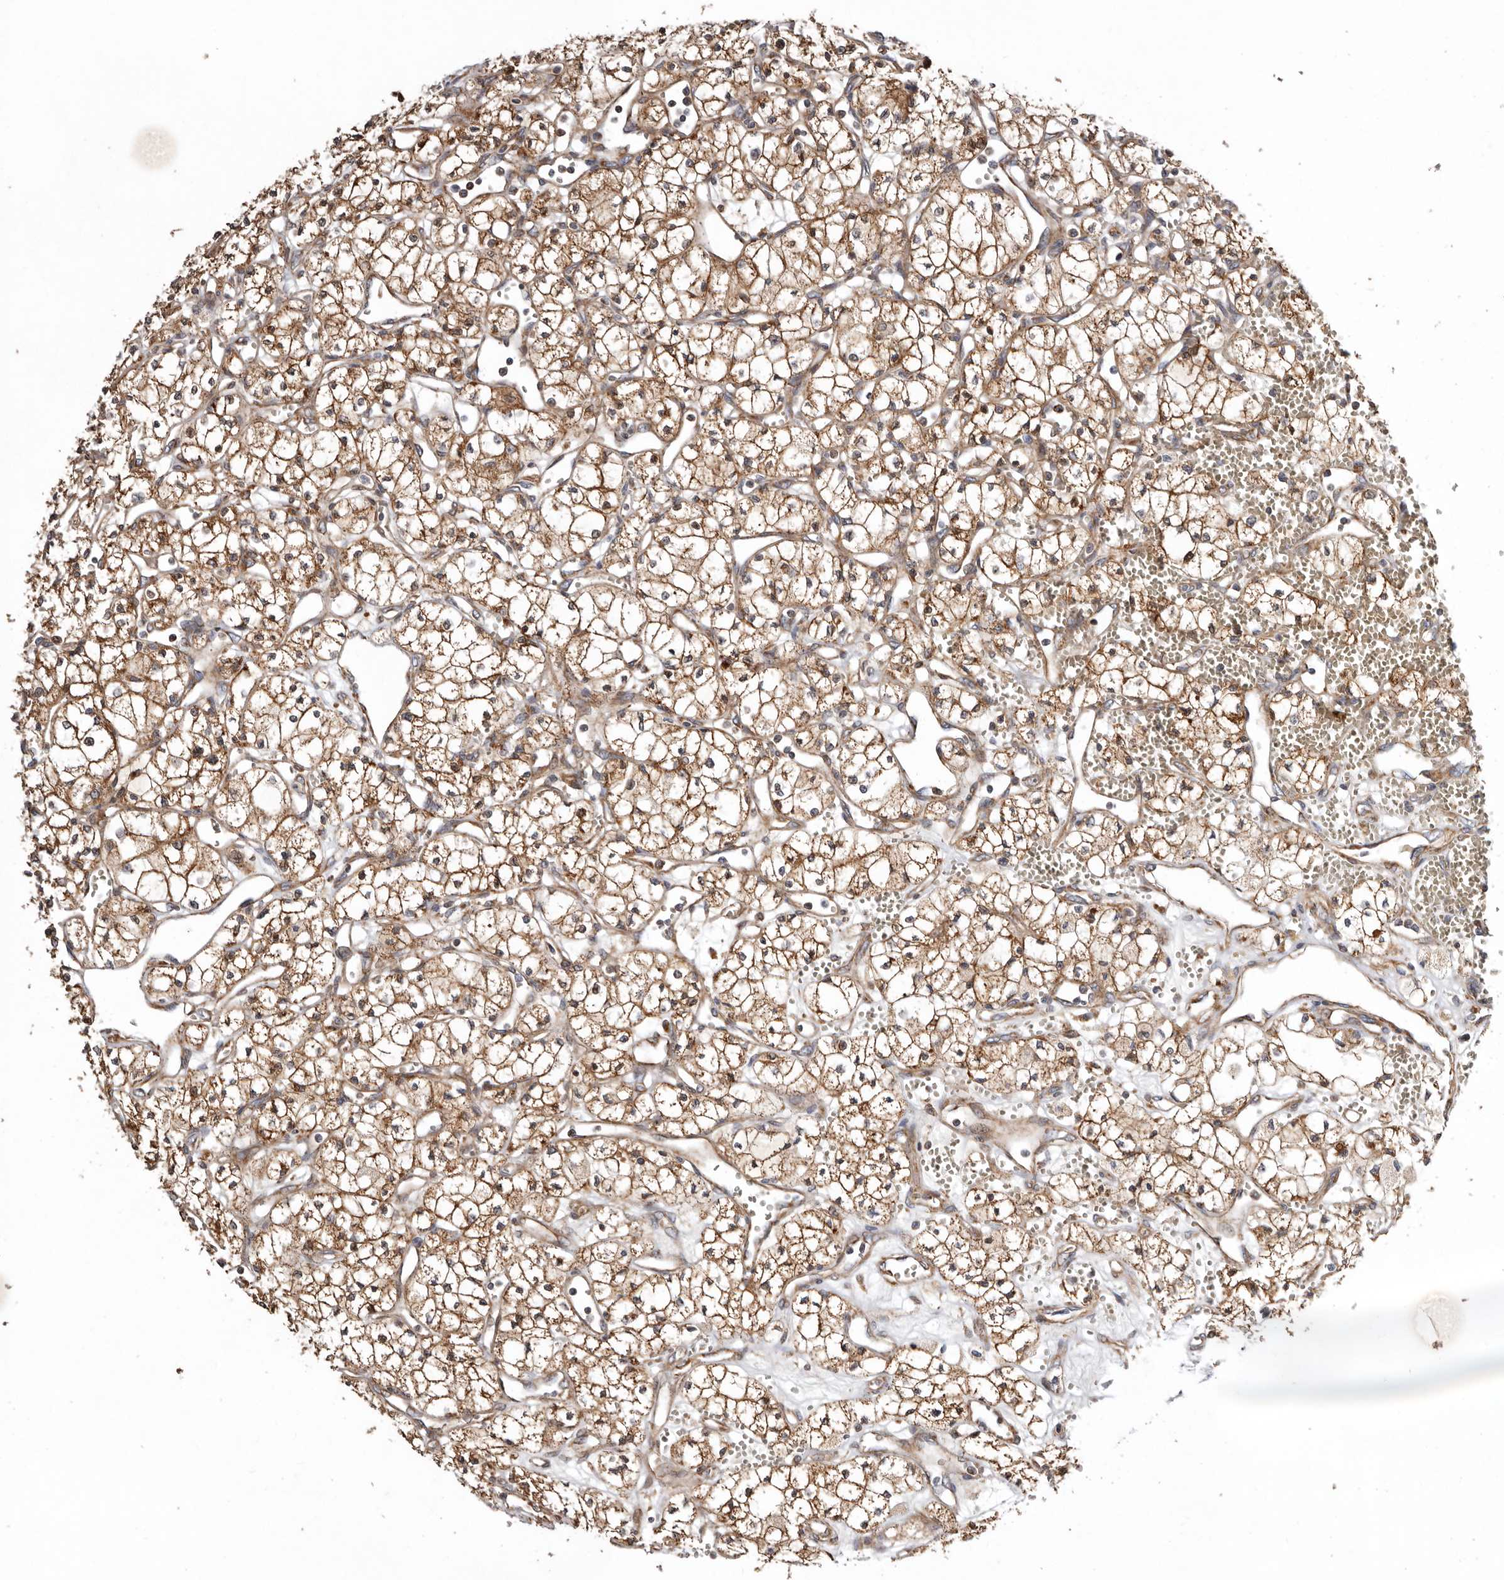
{"staining": {"intensity": "moderate", "quantity": ">75%", "location": "cytoplasmic/membranous"}, "tissue": "renal cancer", "cell_type": "Tumor cells", "image_type": "cancer", "snomed": [{"axis": "morphology", "description": "Adenocarcinoma, NOS"}, {"axis": "topography", "description": "Kidney"}], "caption": "Protein staining of renal cancer (adenocarcinoma) tissue shows moderate cytoplasmic/membranous positivity in approximately >75% of tumor cells.", "gene": "PROKR1", "patient": {"sex": "male", "age": 59}}